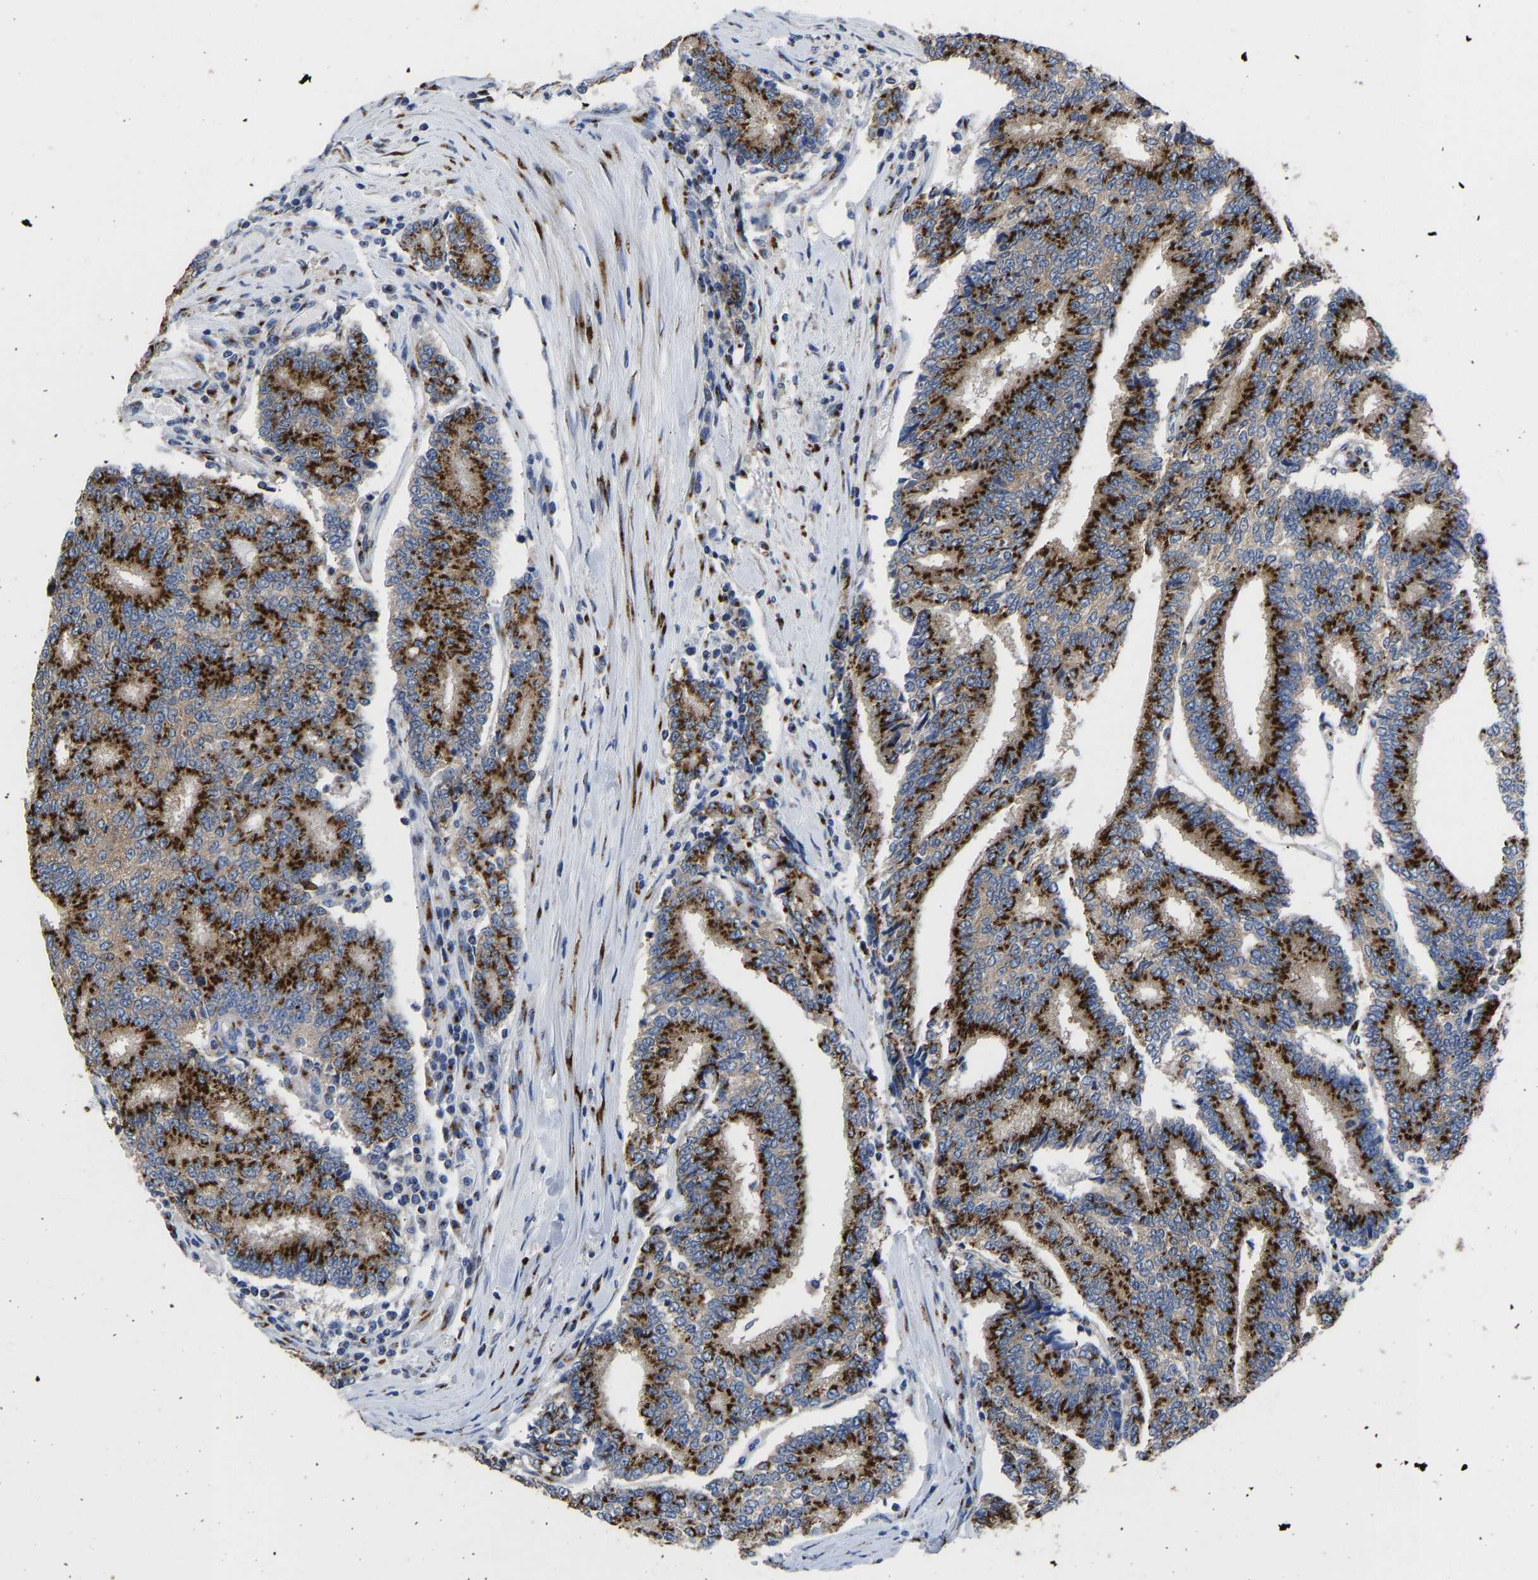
{"staining": {"intensity": "strong", "quantity": ">75%", "location": "cytoplasmic/membranous"}, "tissue": "prostate cancer", "cell_type": "Tumor cells", "image_type": "cancer", "snomed": [{"axis": "morphology", "description": "Normal tissue, NOS"}, {"axis": "morphology", "description": "Adenocarcinoma, High grade"}, {"axis": "topography", "description": "Prostate"}, {"axis": "topography", "description": "Seminal veicle"}], "caption": "IHC image of human prostate high-grade adenocarcinoma stained for a protein (brown), which exhibits high levels of strong cytoplasmic/membranous expression in about >75% of tumor cells.", "gene": "TMEM87A", "patient": {"sex": "male", "age": 55}}